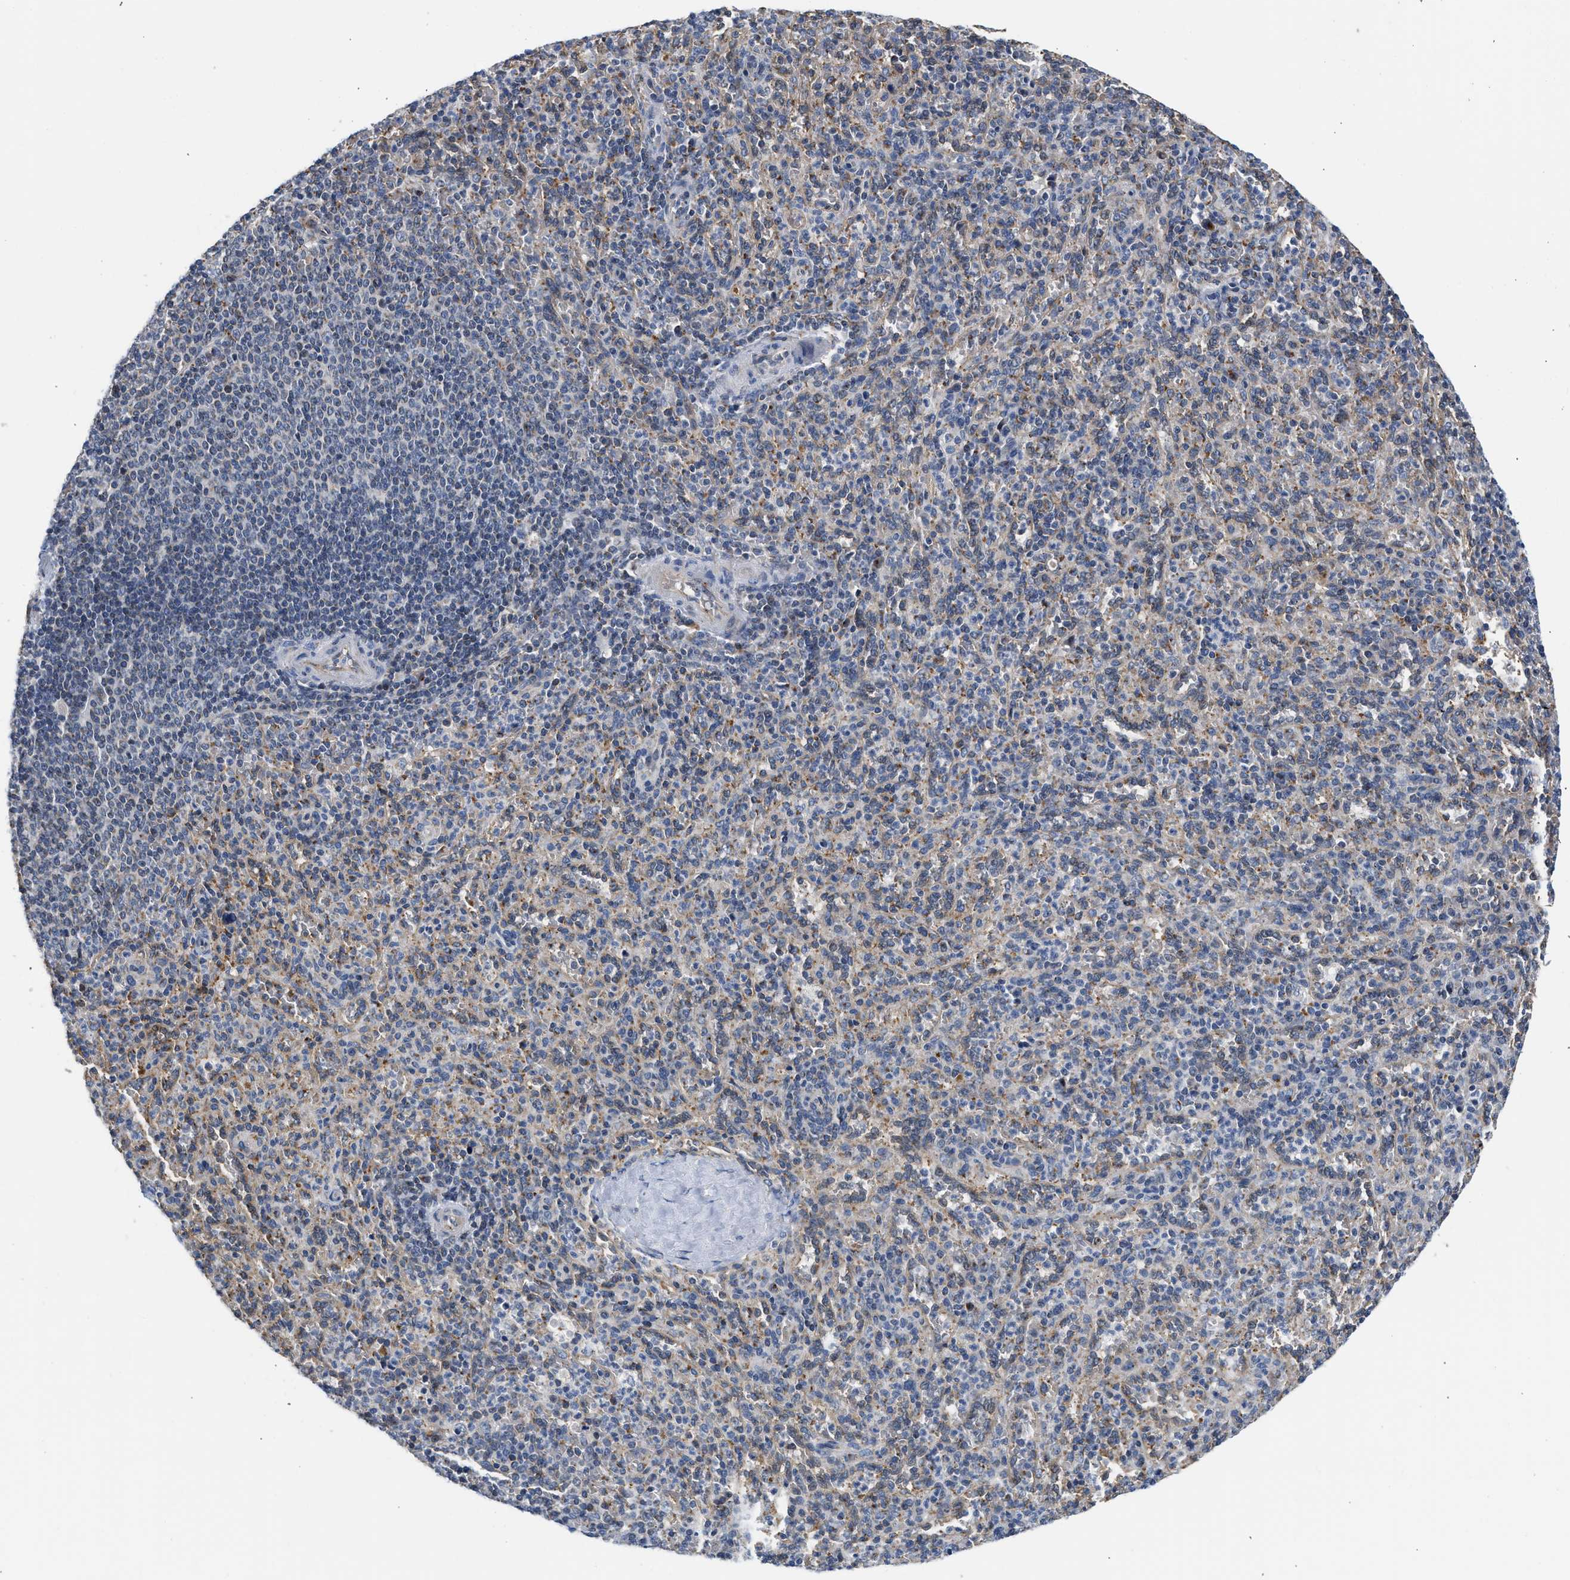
{"staining": {"intensity": "negative", "quantity": "none", "location": "none"}, "tissue": "spleen", "cell_type": "Cells in red pulp", "image_type": "normal", "snomed": [{"axis": "morphology", "description": "Normal tissue, NOS"}, {"axis": "topography", "description": "Spleen"}], "caption": "Cells in red pulp show no significant expression in unremarkable spleen.", "gene": "PIM1", "patient": {"sex": "male", "age": 36}}